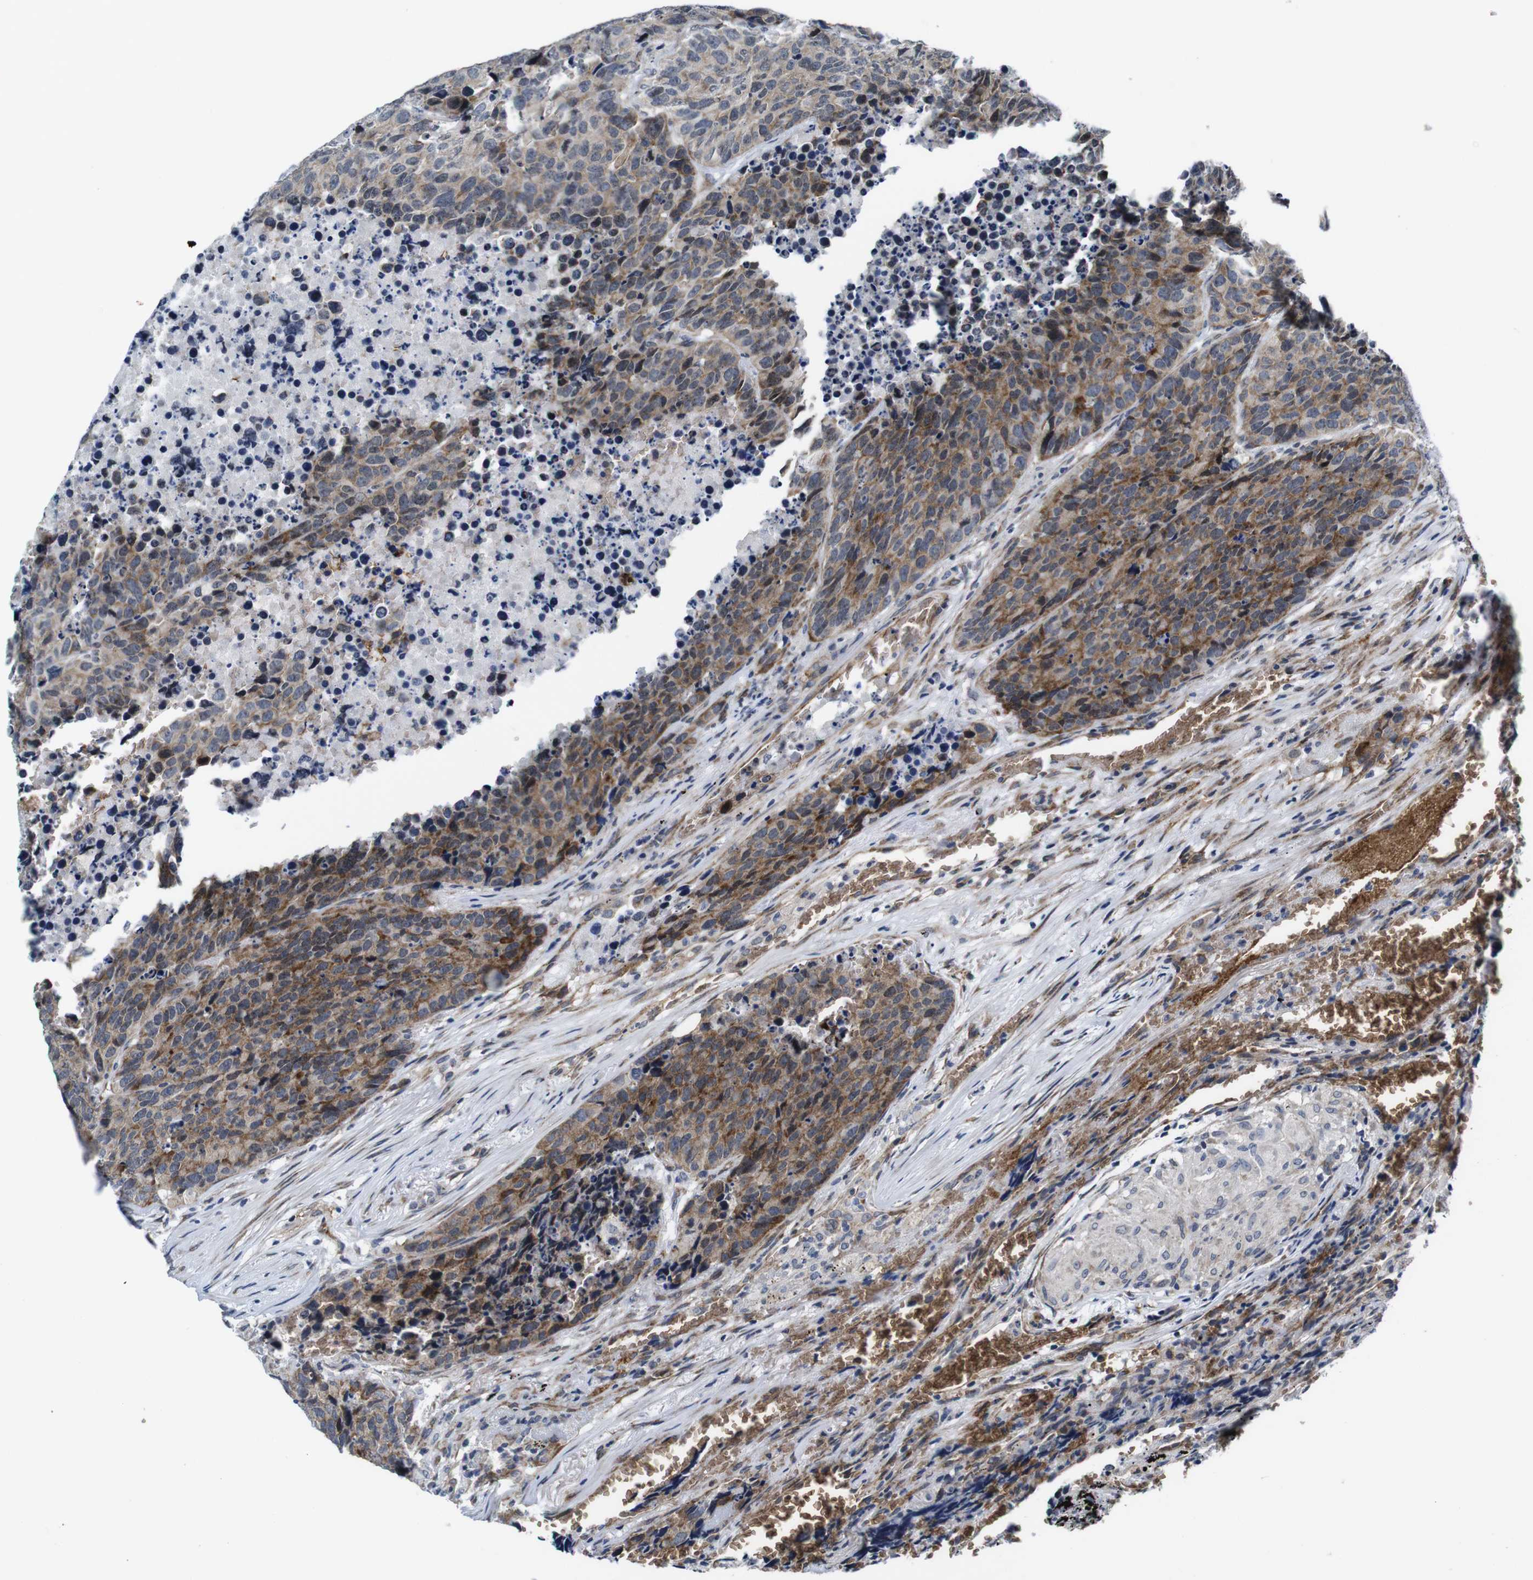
{"staining": {"intensity": "moderate", "quantity": ">75%", "location": "cytoplasmic/membranous"}, "tissue": "carcinoid", "cell_type": "Tumor cells", "image_type": "cancer", "snomed": [{"axis": "morphology", "description": "Carcinoid, malignant, NOS"}, {"axis": "topography", "description": "Lung"}], "caption": "About >75% of tumor cells in human carcinoid show moderate cytoplasmic/membranous protein staining as visualized by brown immunohistochemical staining.", "gene": "SOCS3", "patient": {"sex": "male", "age": 60}}